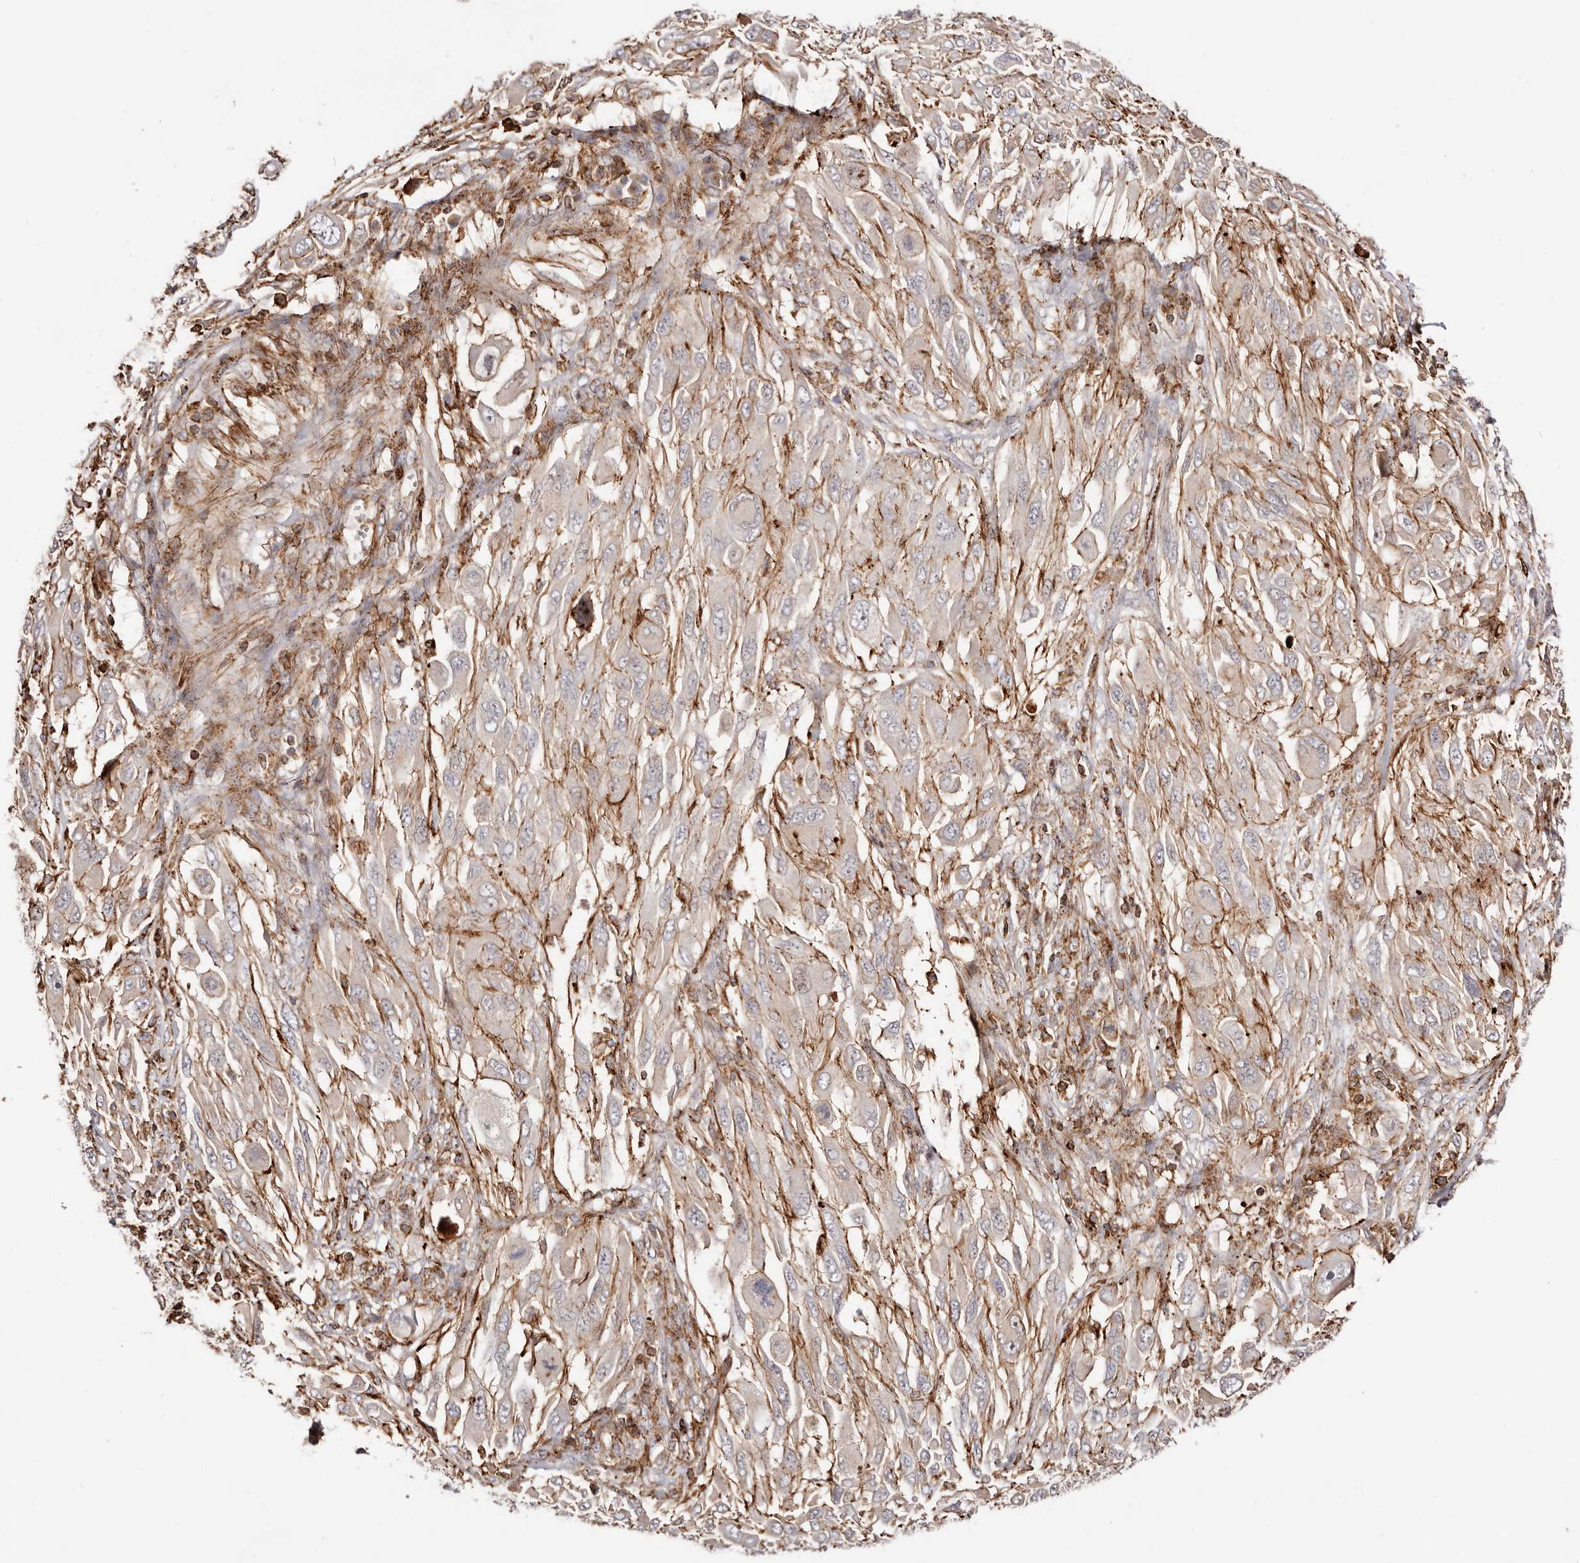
{"staining": {"intensity": "moderate", "quantity": "<25%", "location": "cytoplasmic/membranous"}, "tissue": "melanoma", "cell_type": "Tumor cells", "image_type": "cancer", "snomed": [{"axis": "morphology", "description": "Malignant melanoma, NOS"}, {"axis": "topography", "description": "Skin"}], "caption": "Brown immunohistochemical staining in human malignant melanoma shows moderate cytoplasmic/membranous staining in about <25% of tumor cells.", "gene": "PTPN22", "patient": {"sex": "female", "age": 91}}